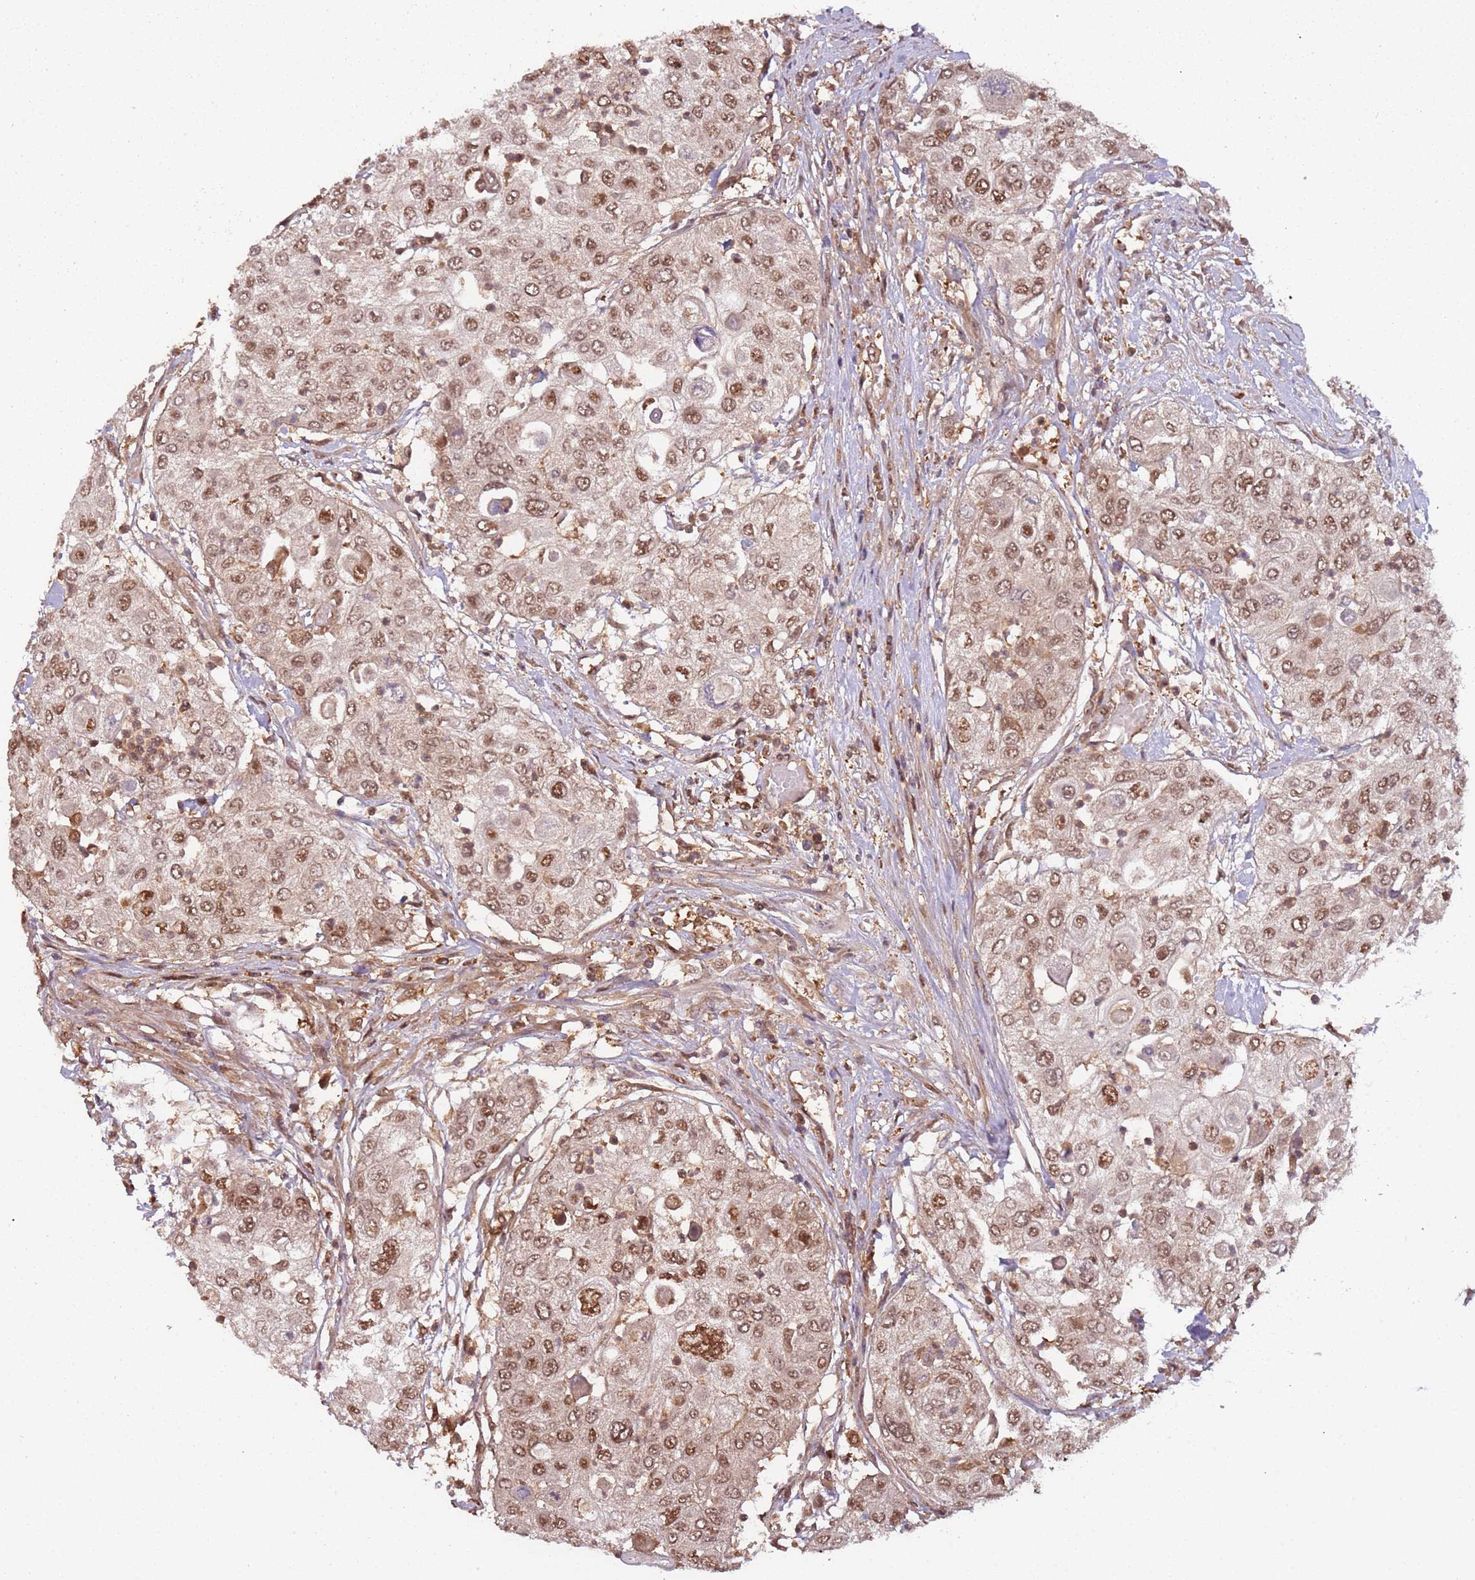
{"staining": {"intensity": "moderate", "quantity": ">75%", "location": "nuclear"}, "tissue": "urothelial cancer", "cell_type": "Tumor cells", "image_type": "cancer", "snomed": [{"axis": "morphology", "description": "Urothelial carcinoma, High grade"}, {"axis": "topography", "description": "Urinary bladder"}], "caption": "High-grade urothelial carcinoma tissue reveals moderate nuclear positivity in about >75% of tumor cells, visualized by immunohistochemistry. (IHC, brightfield microscopy, high magnification).", "gene": "PGLS", "patient": {"sex": "female", "age": 79}}